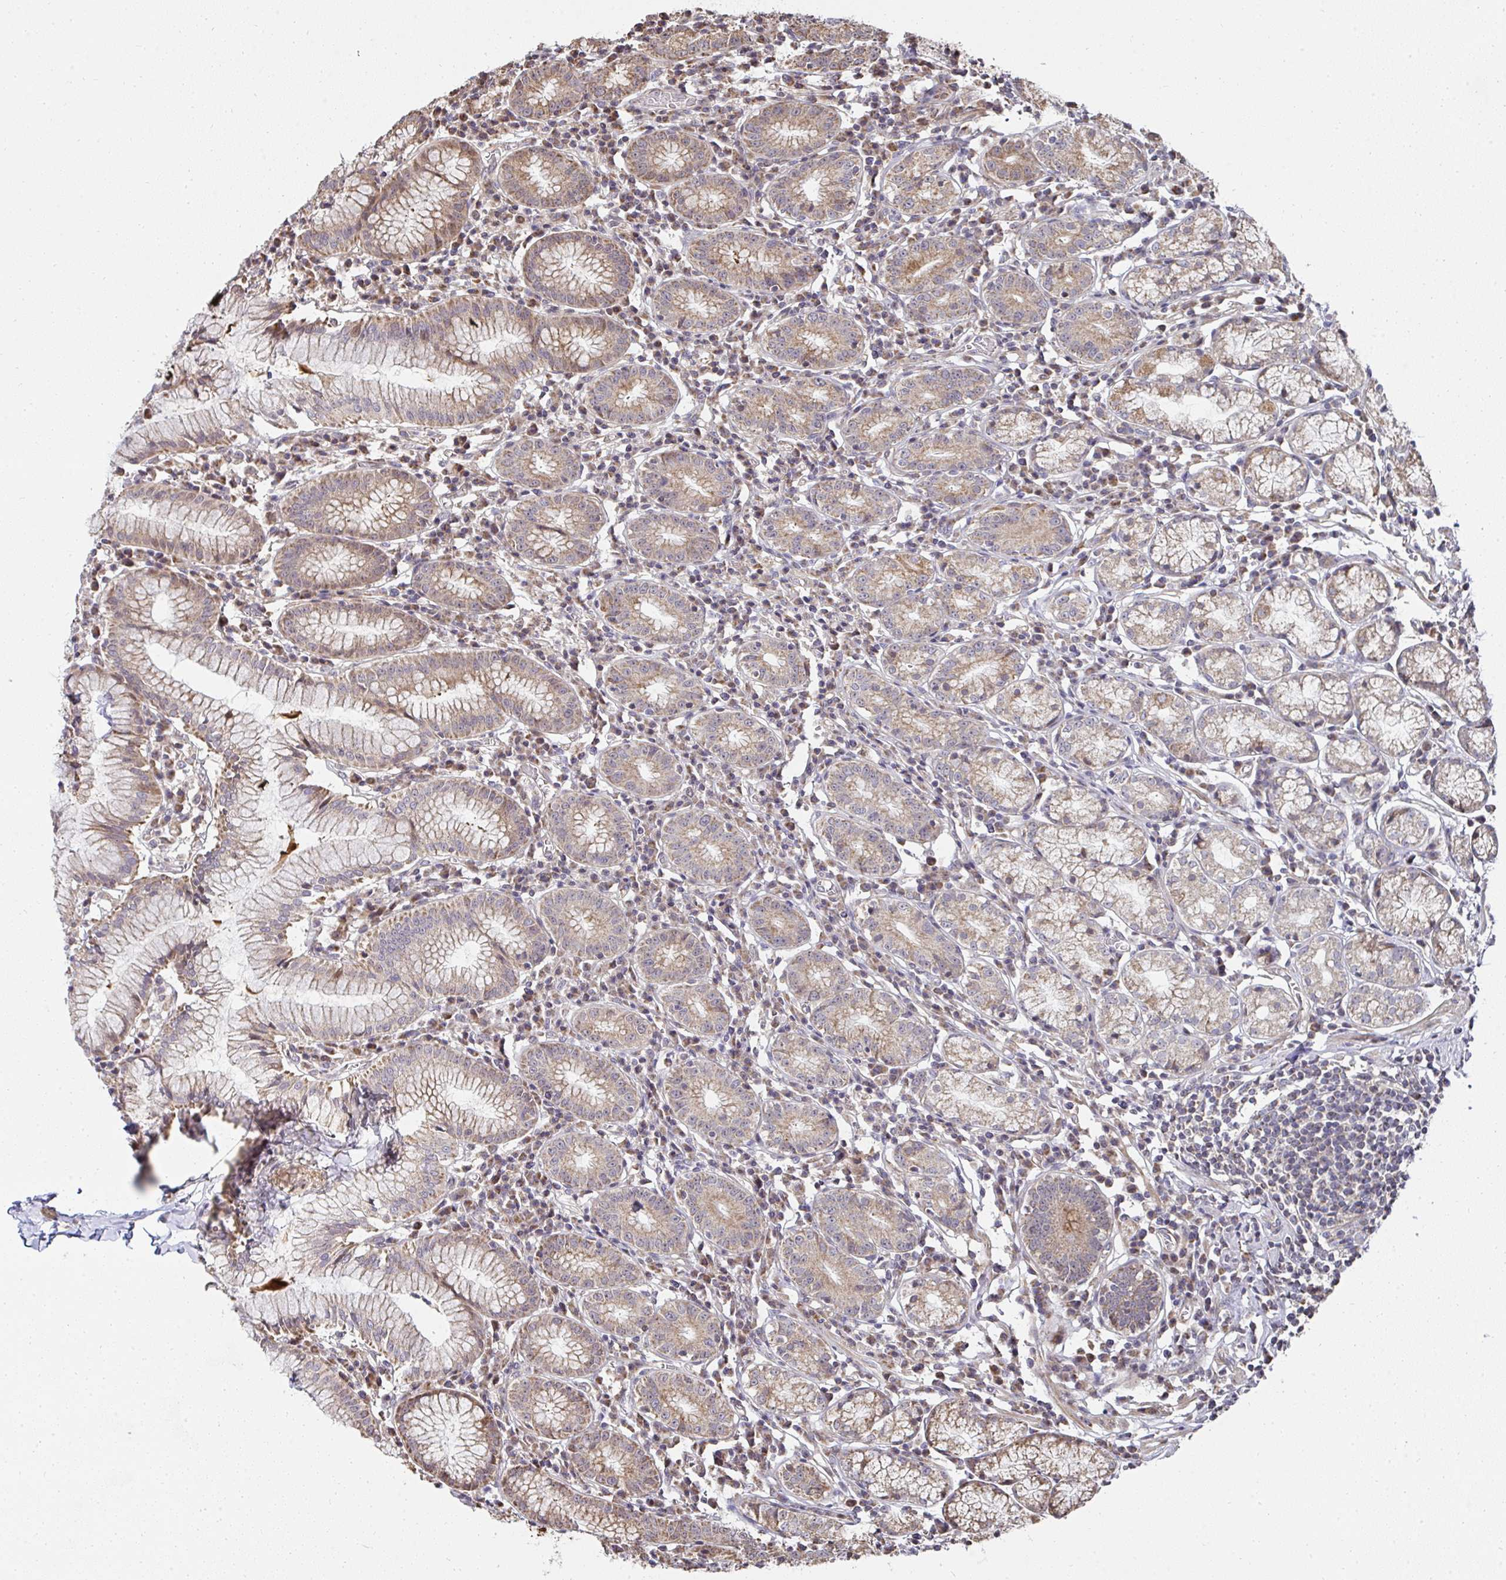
{"staining": {"intensity": "moderate", "quantity": "25%-75%", "location": "cytoplasmic/membranous"}, "tissue": "stomach", "cell_type": "Glandular cells", "image_type": "normal", "snomed": [{"axis": "morphology", "description": "Normal tissue, NOS"}, {"axis": "topography", "description": "Stomach"}], "caption": "Glandular cells reveal moderate cytoplasmic/membranous expression in approximately 25%-75% of cells in normal stomach.", "gene": "AGTPBP1", "patient": {"sex": "male", "age": 55}}